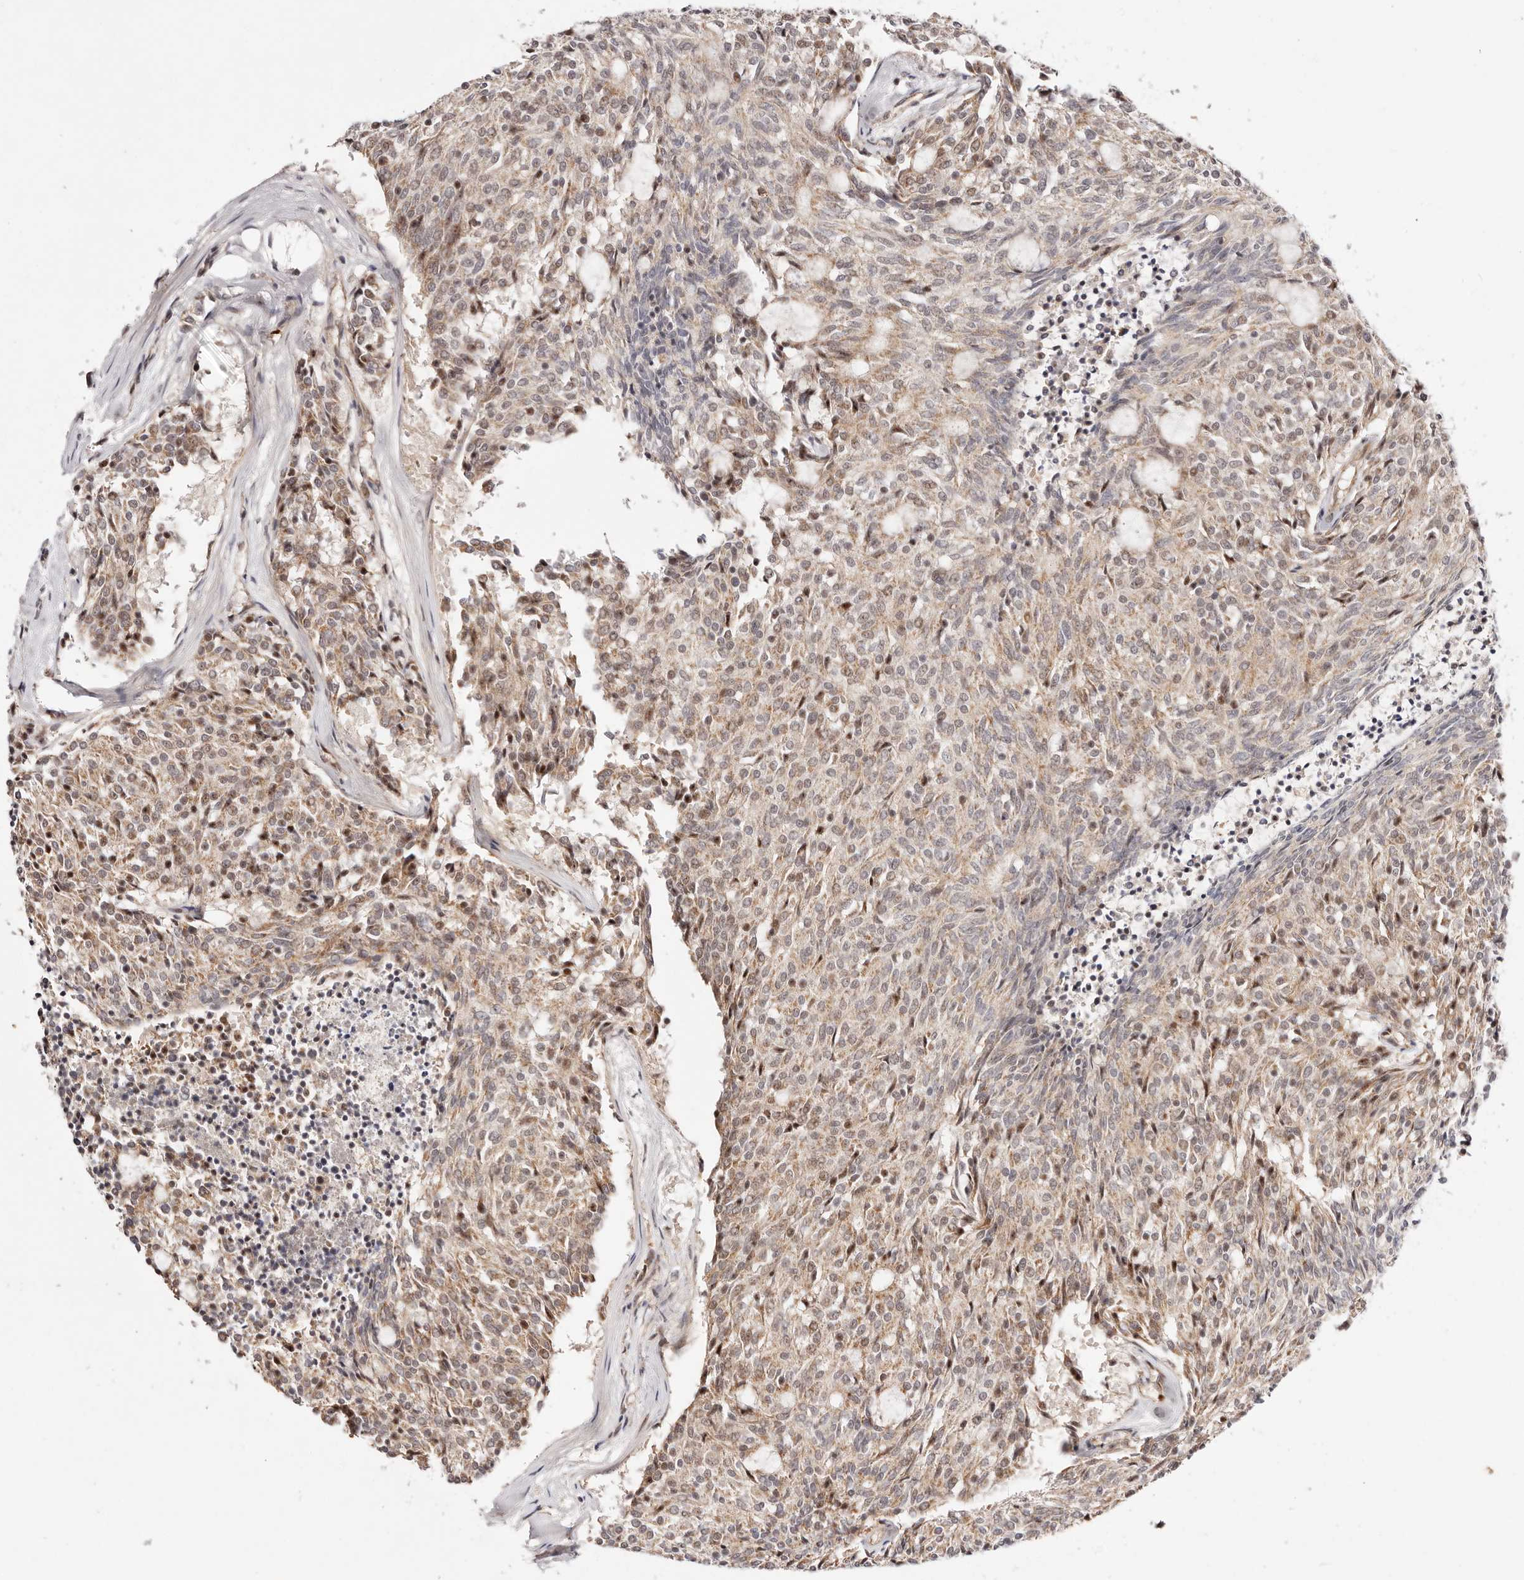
{"staining": {"intensity": "moderate", "quantity": "25%-75%", "location": "cytoplasmic/membranous,nuclear"}, "tissue": "carcinoid", "cell_type": "Tumor cells", "image_type": "cancer", "snomed": [{"axis": "morphology", "description": "Carcinoid, malignant, NOS"}, {"axis": "topography", "description": "Pancreas"}], "caption": "Moderate cytoplasmic/membranous and nuclear protein positivity is present in about 25%-75% of tumor cells in malignant carcinoid.", "gene": "WRN", "patient": {"sex": "female", "age": 54}}